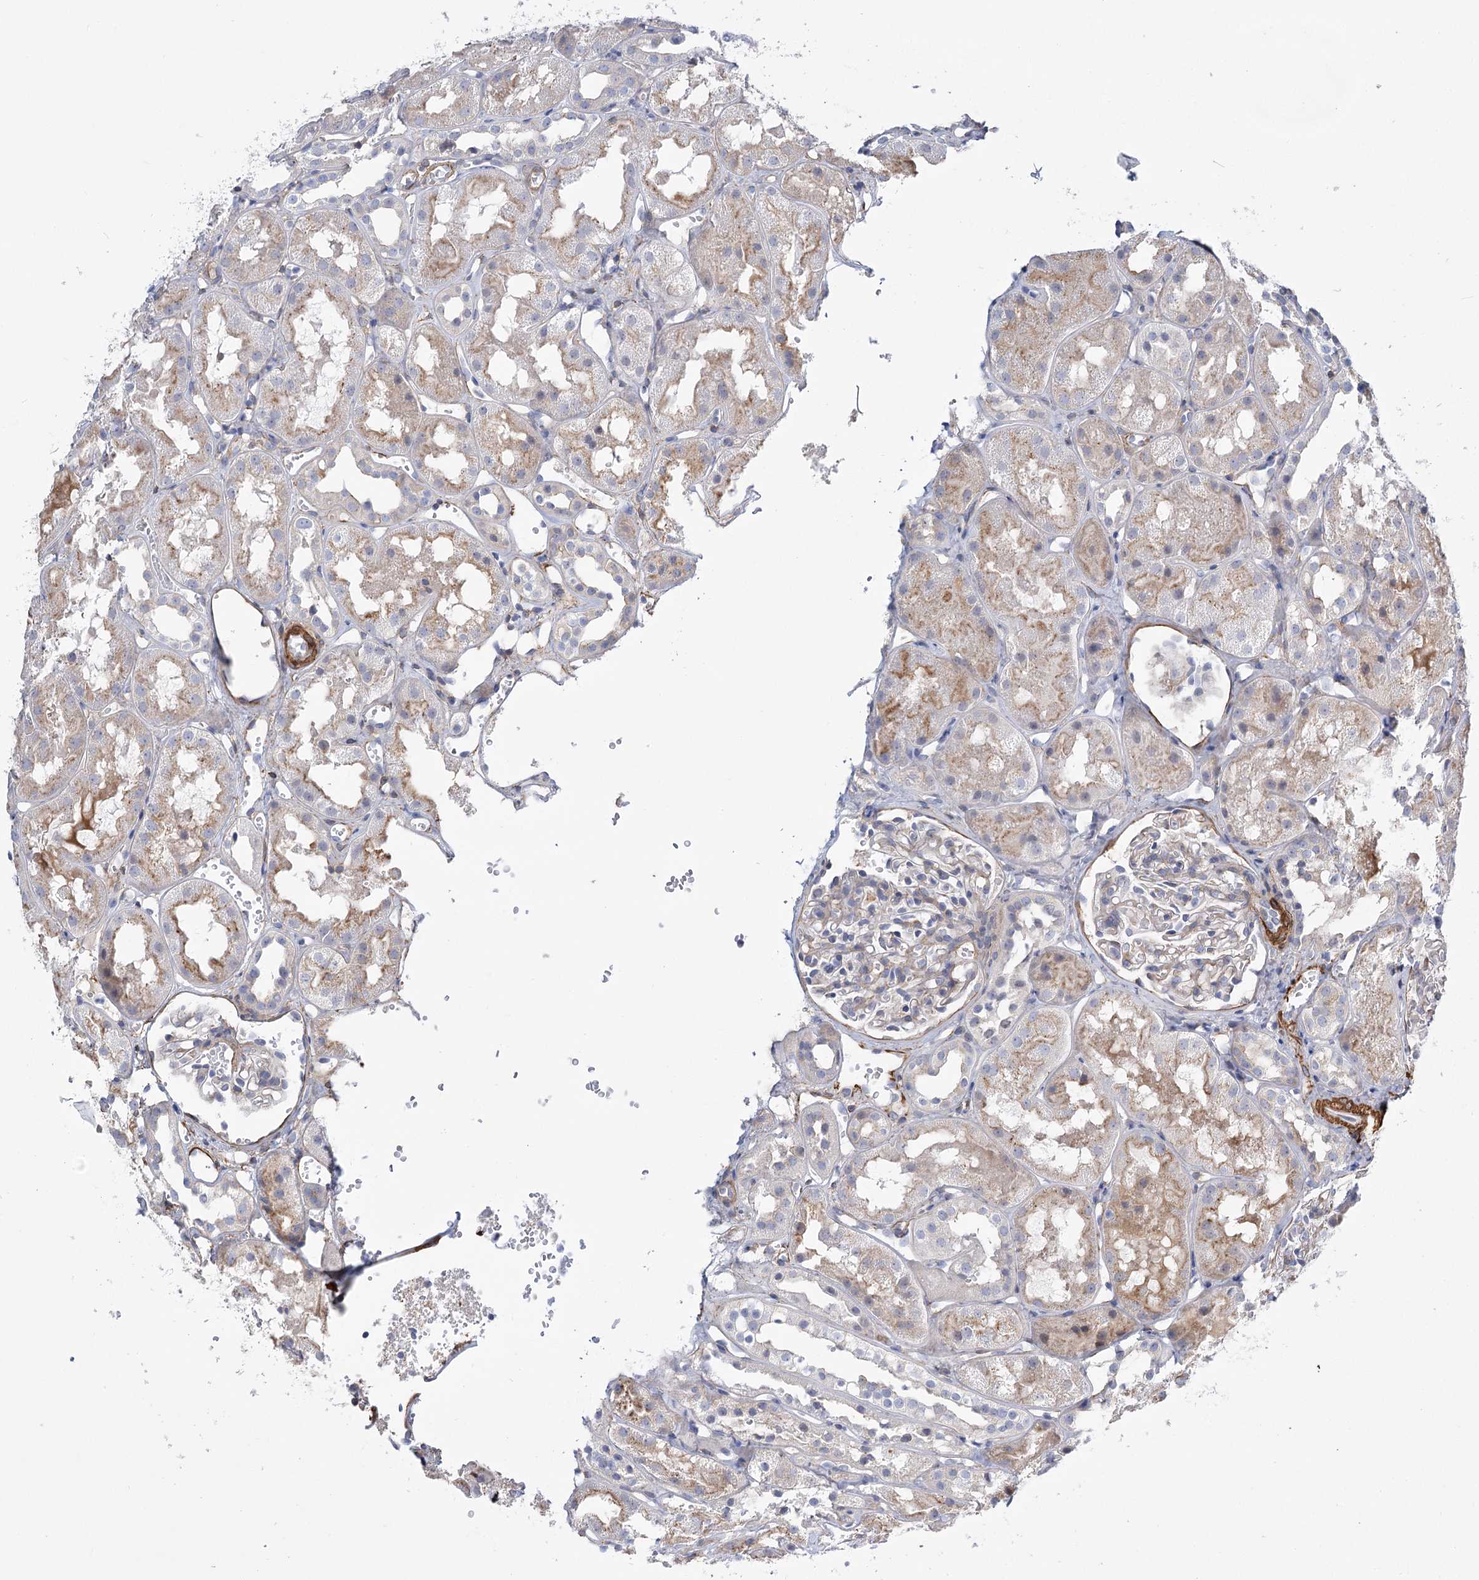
{"staining": {"intensity": "negative", "quantity": "none", "location": "none"}, "tissue": "kidney", "cell_type": "Cells in glomeruli", "image_type": "normal", "snomed": [{"axis": "morphology", "description": "Normal tissue, NOS"}, {"axis": "topography", "description": "Kidney"}], "caption": "Immunohistochemistry histopathology image of unremarkable kidney stained for a protein (brown), which reveals no positivity in cells in glomeruli. (DAB (3,3'-diaminobenzidine) immunohistochemistry (IHC) visualized using brightfield microscopy, high magnification).", "gene": "WASHC3", "patient": {"sex": "male", "age": 16}}